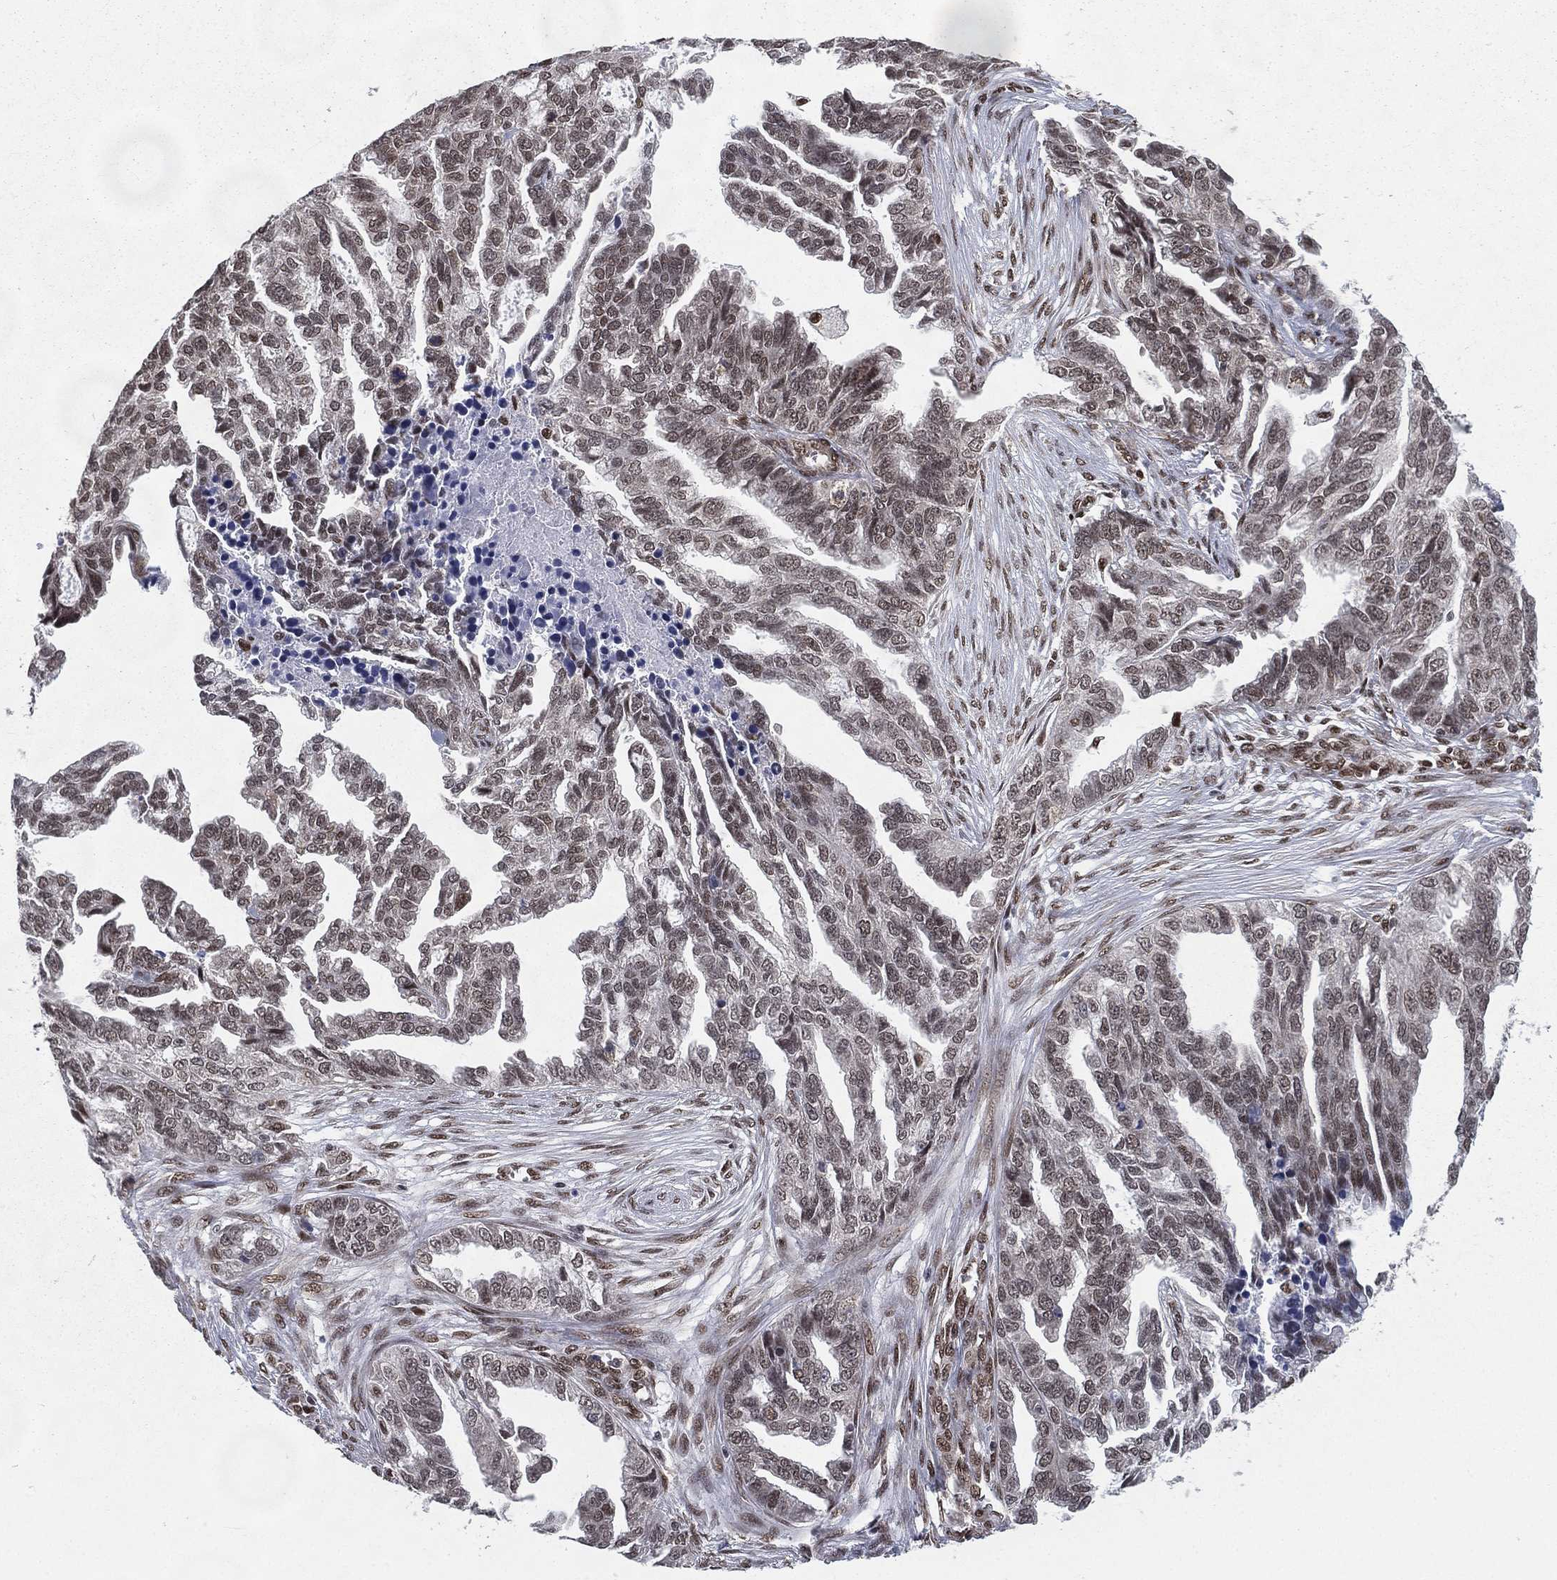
{"staining": {"intensity": "negative", "quantity": "none", "location": "none"}, "tissue": "ovarian cancer", "cell_type": "Tumor cells", "image_type": "cancer", "snomed": [{"axis": "morphology", "description": "Cystadenocarcinoma, serous, NOS"}, {"axis": "topography", "description": "Ovary"}], "caption": "Tumor cells are negative for protein expression in human ovarian serous cystadenocarcinoma.", "gene": "FUBP3", "patient": {"sex": "female", "age": 51}}